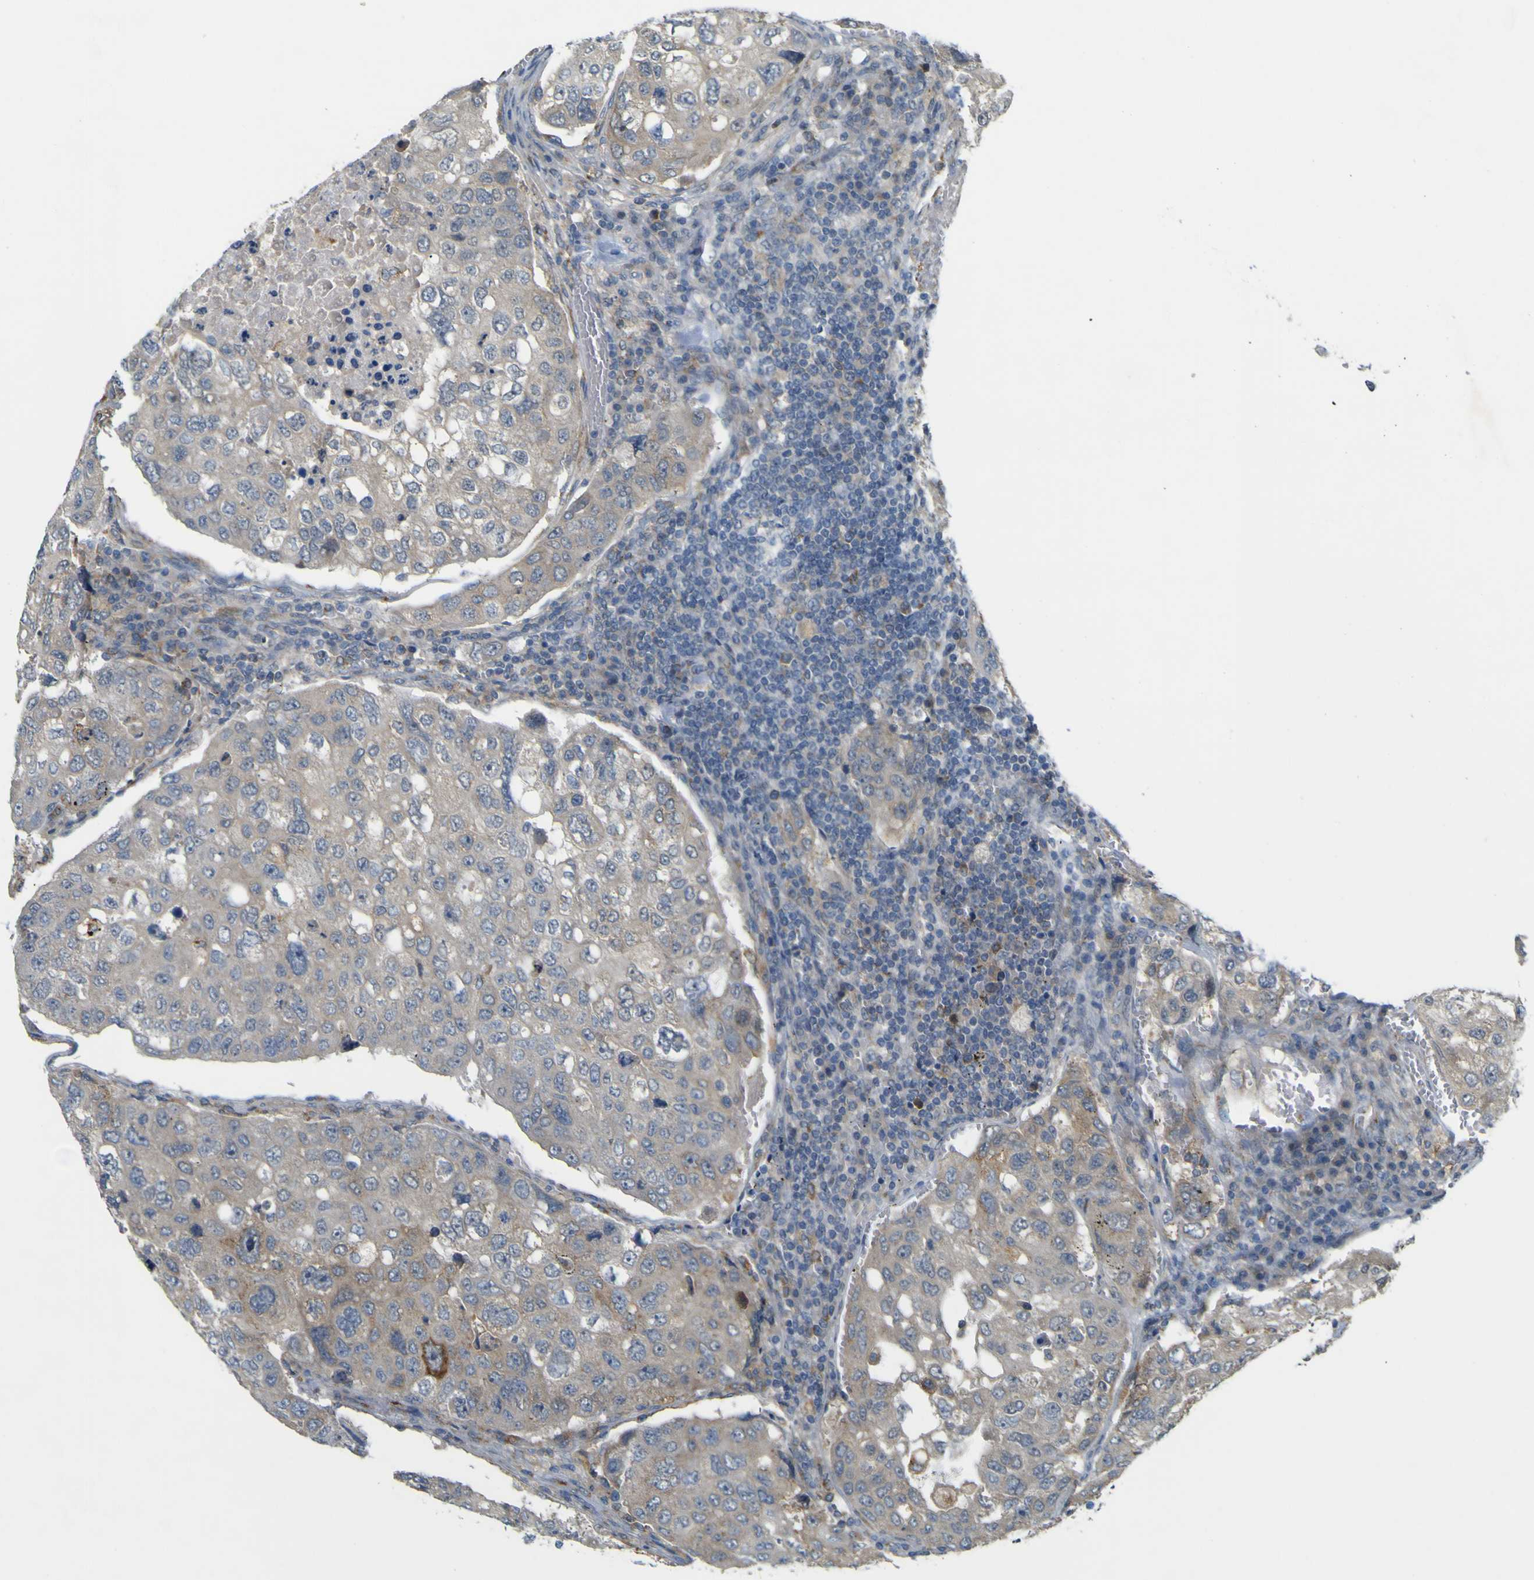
{"staining": {"intensity": "weak", "quantity": "<25%", "location": "cytoplasmic/membranous"}, "tissue": "urothelial cancer", "cell_type": "Tumor cells", "image_type": "cancer", "snomed": [{"axis": "morphology", "description": "Urothelial carcinoma, High grade"}, {"axis": "topography", "description": "Lymph node"}, {"axis": "topography", "description": "Urinary bladder"}], "caption": "Tumor cells are negative for protein expression in human urothelial cancer.", "gene": "IGF2R", "patient": {"sex": "male", "age": 51}}